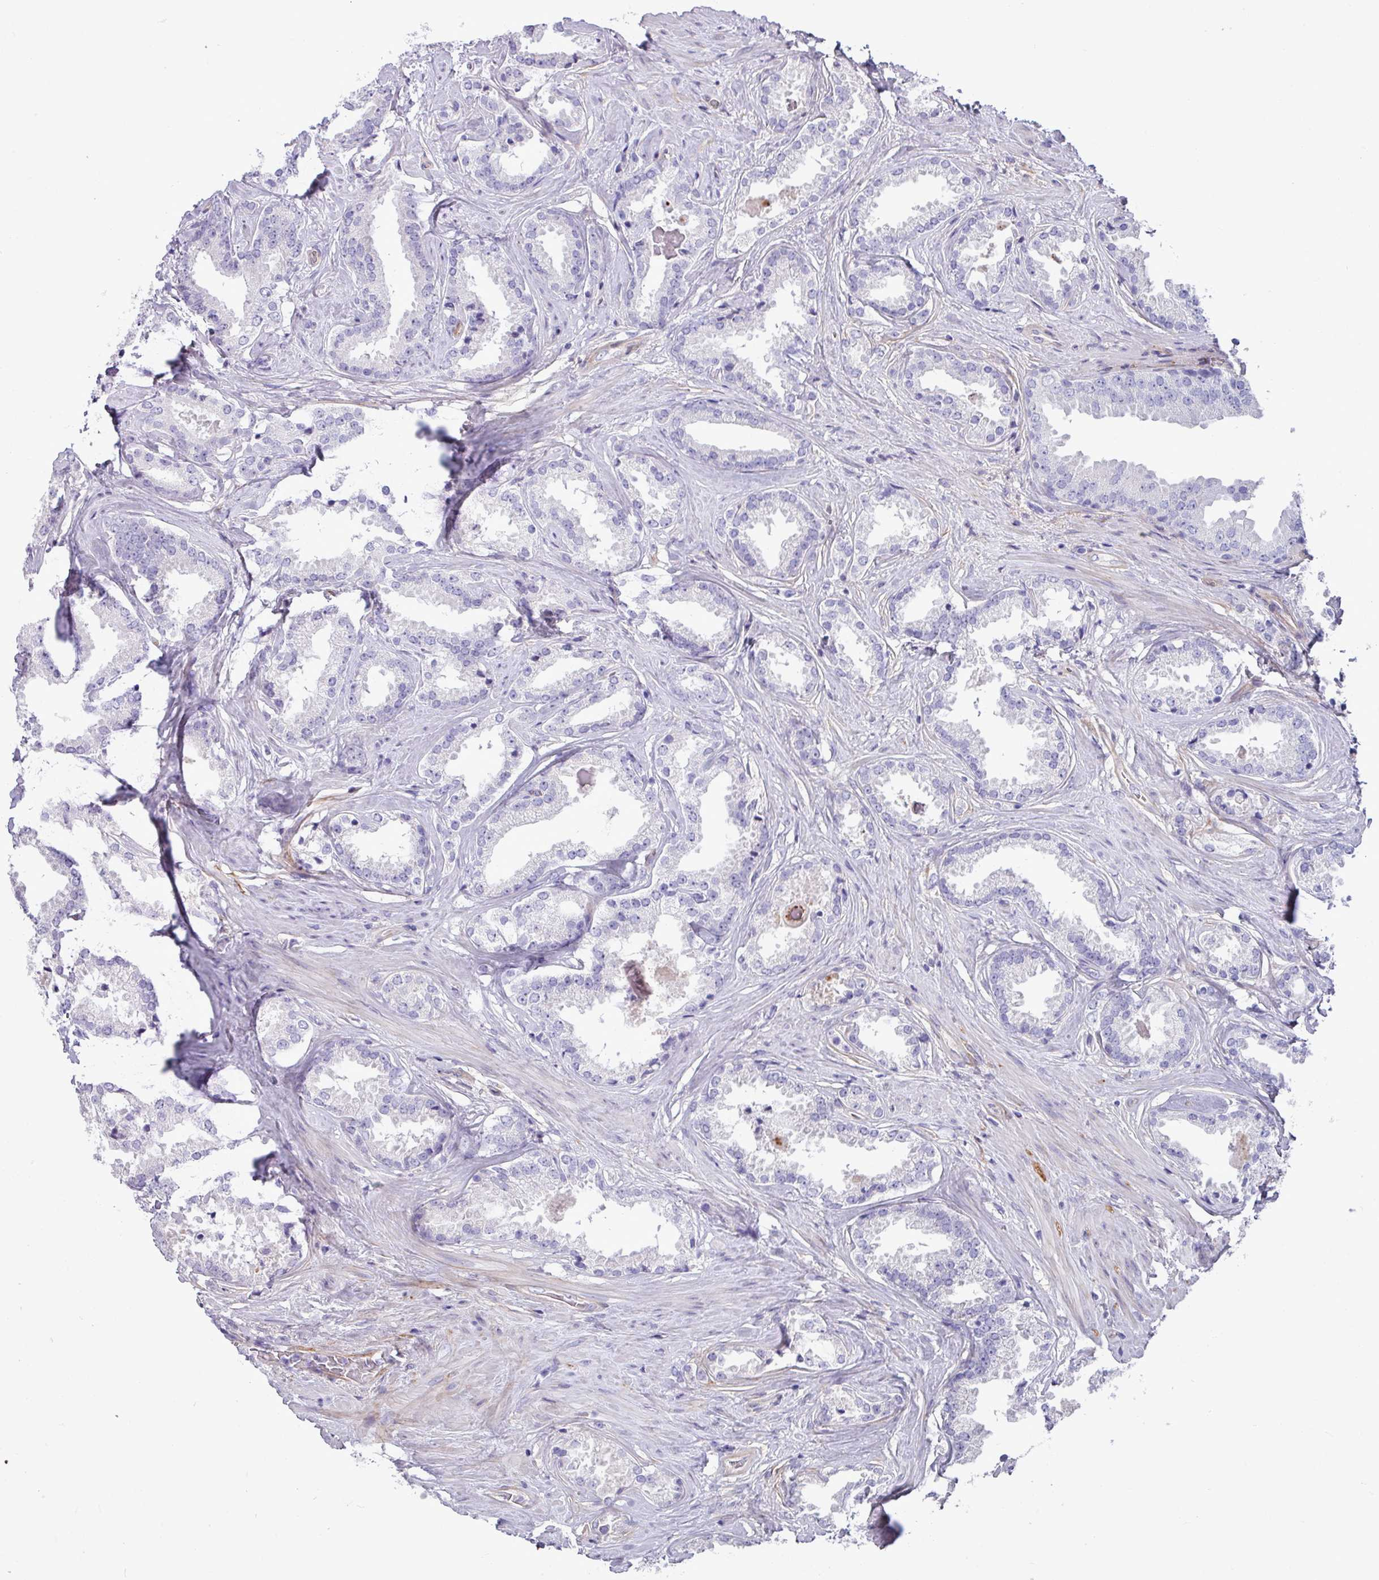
{"staining": {"intensity": "negative", "quantity": "none", "location": "none"}, "tissue": "prostate cancer", "cell_type": "Tumor cells", "image_type": "cancer", "snomed": [{"axis": "morphology", "description": "Adenocarcinoma, Low grade"}, {"axis": "topography", "description": "Prostate"}], "caption": "Tumor cells show no significant expression in prostate cancer (adenocarcinoma (low-grade)). Nuclei are stained in blue.", "gene": "KIRREL3", "patient": {"sex": "male", "age": 61}}